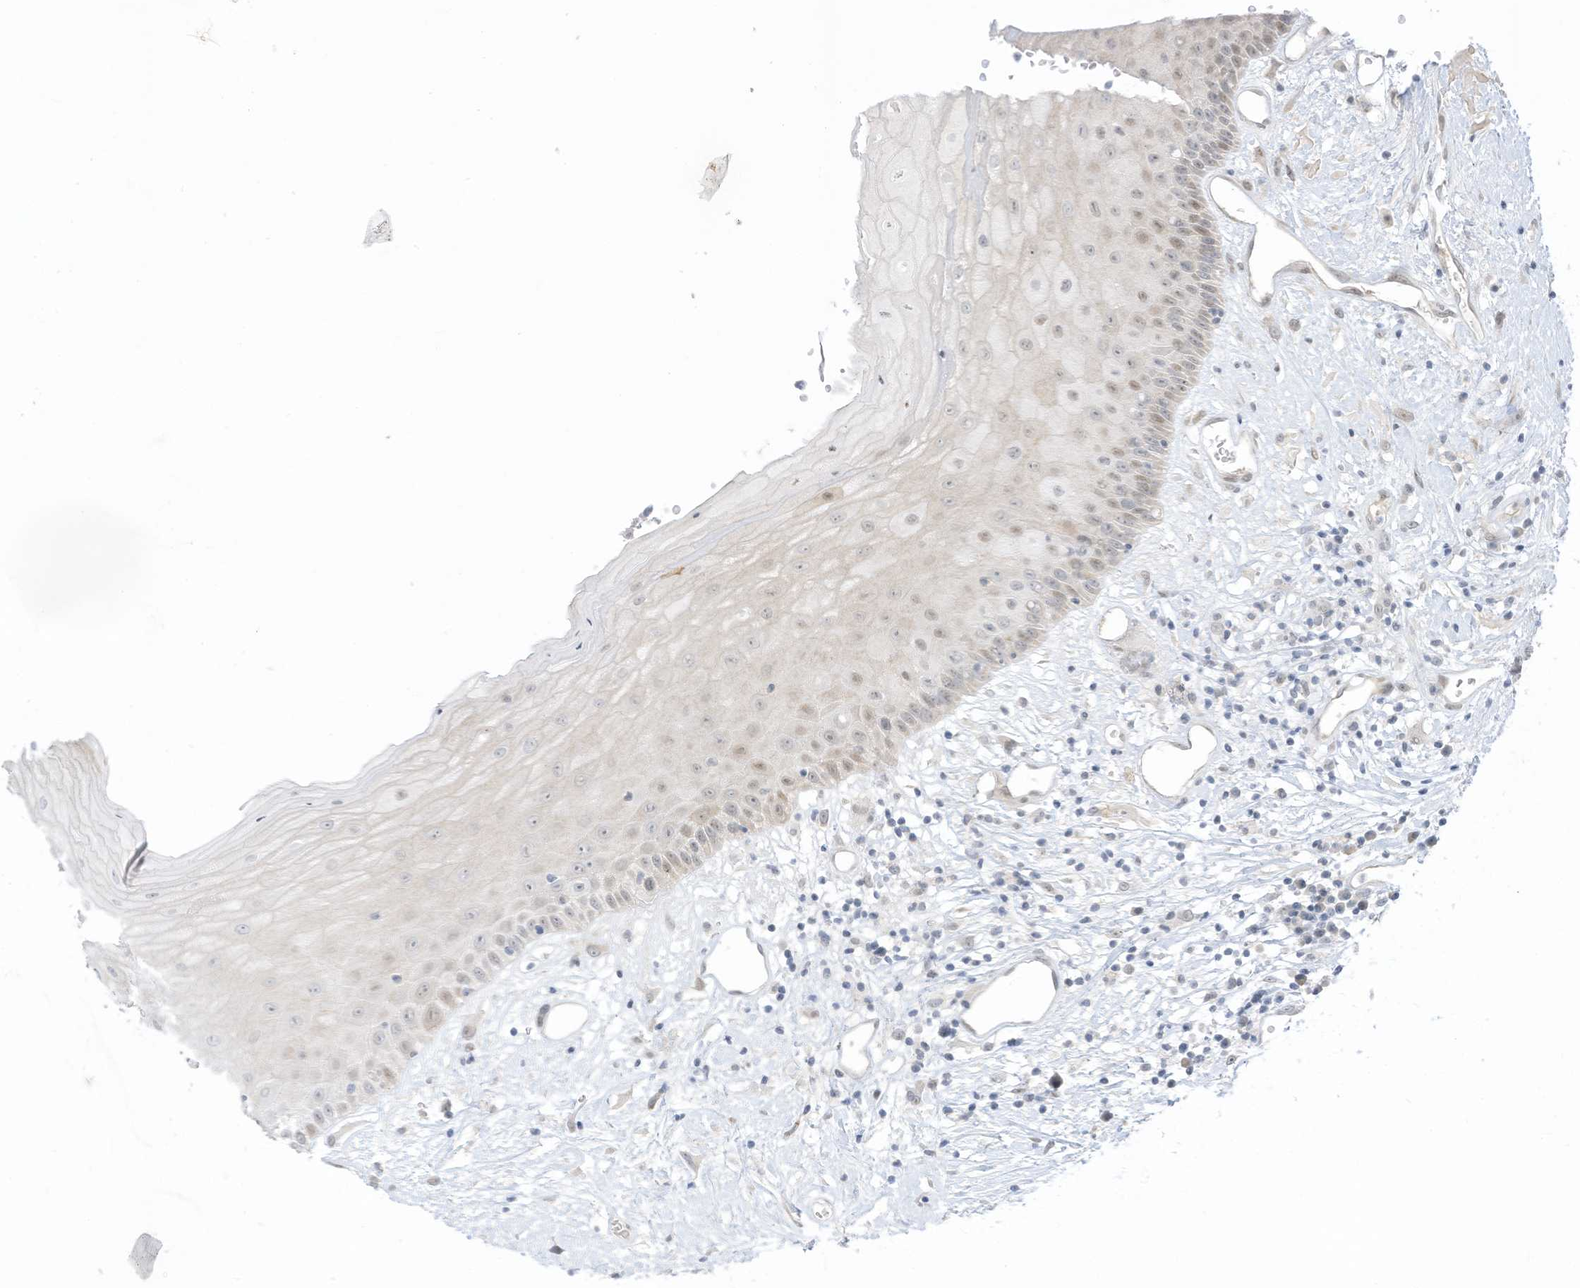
{"staining": {"intensity": "negative", "quantity": "none", "location": "none"}, "tissue": "oral mucosa", "cell_type": "Squamous epithelial cells", "image_type": "normal", "snomed": [{"axis": "morphology", "description": "Normal tissue, NOS"}, {"axis": "topography", "description": "Oral tissue"}], "caption": "The micrograph shows no staining of squamous epithelial cells in unremarkable oral mucosa.", "gene": "ASPRV1", "patient": {"sex": "female", "age": 76}}